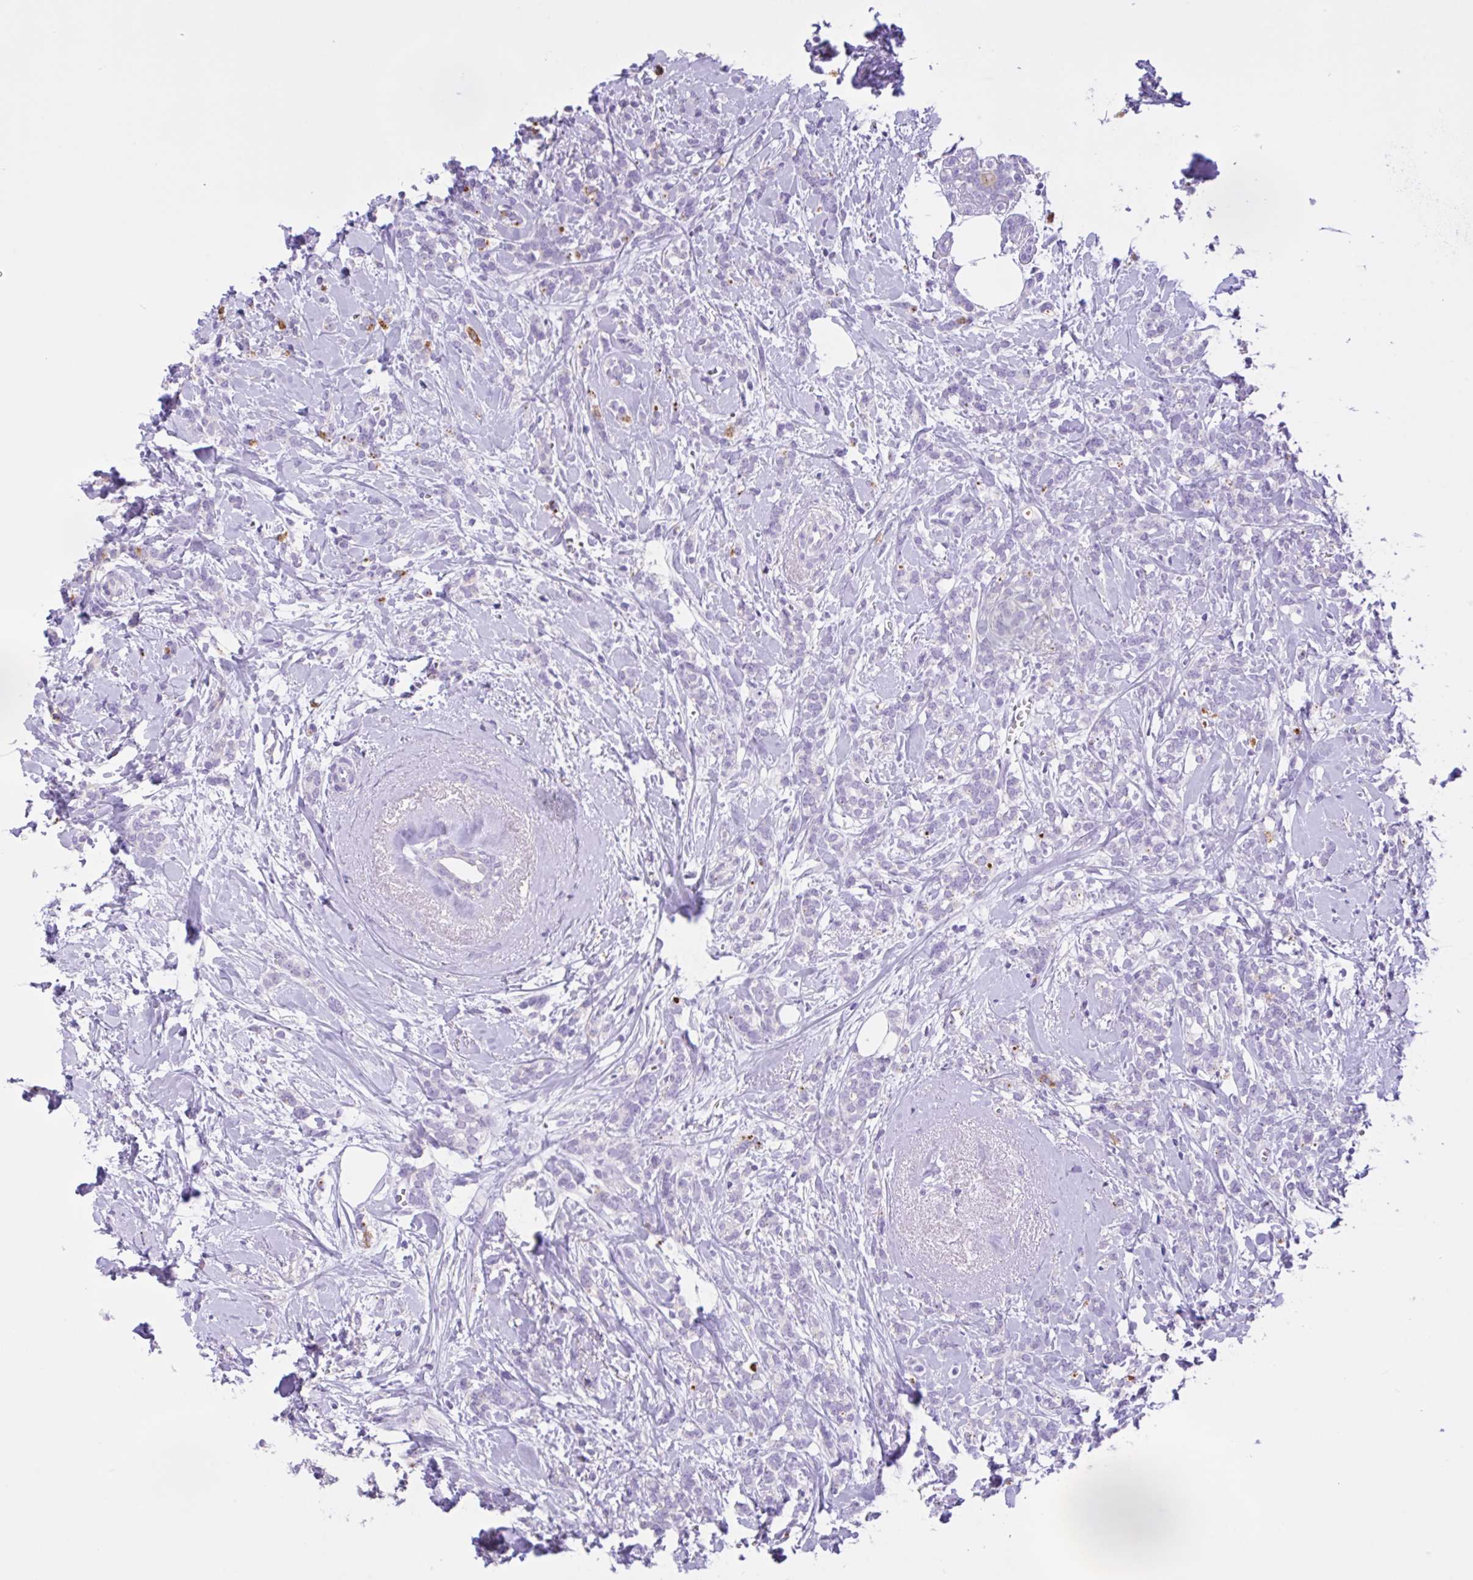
{"staining": {"intensity": "negative", "quantity": "none", "location": "none"}, "tissue": "breast cancer", "cell_type": "Tumor cells", "image_type": "cancer", "snomed": [{"axis": "morphology", "description": "Lobular carcinoma"}, {"axis": "topography", "description": "Breast"}], "caption": "This is a image of IHC staining of breast cancer (lobular carcinoma), which shows no positivity in tumor cells.", "gene": "CST11", "patient": {"sex": "female", "age": 59}}